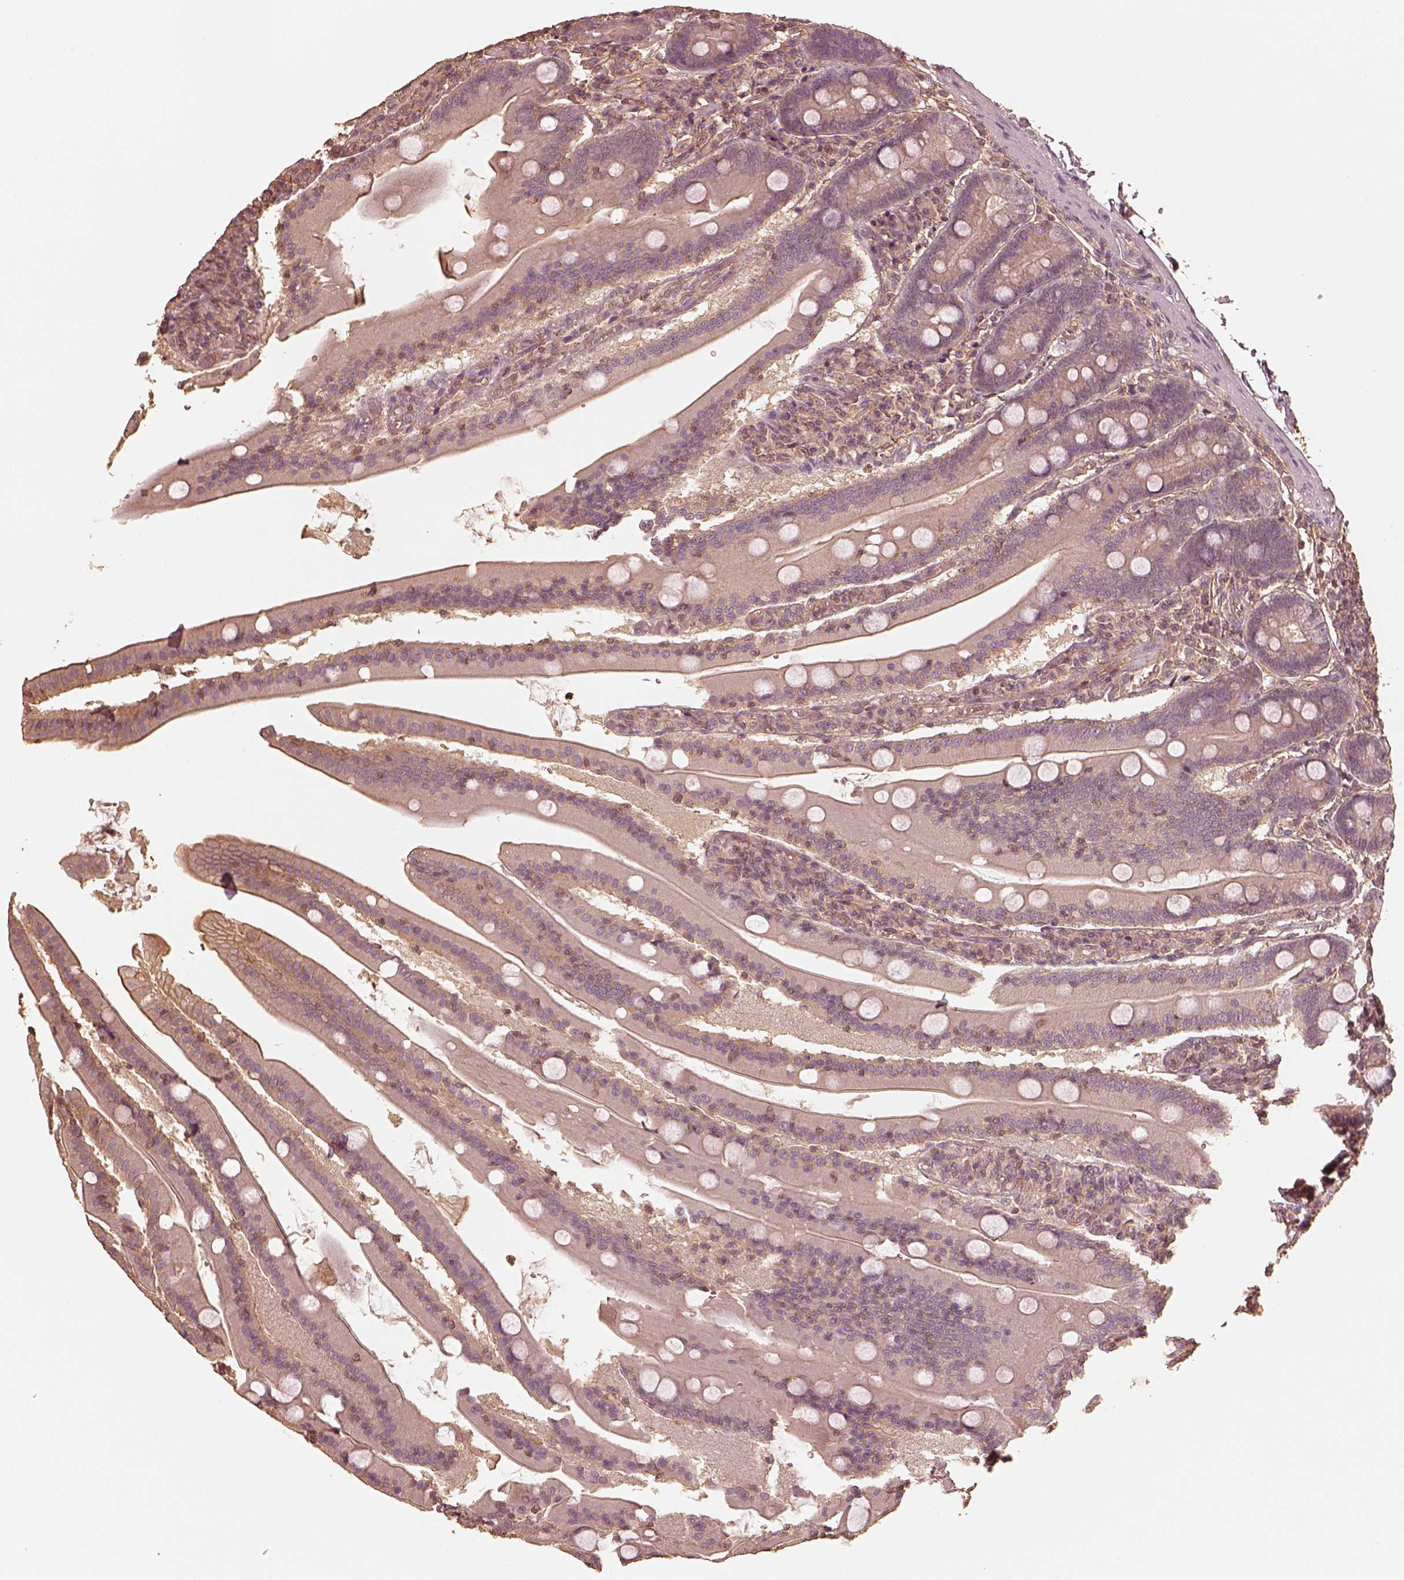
{"staining": {"intensity": "moderate", "quantity": "25%-75%", "location": "cytoplasmic/membranous"}, "tissue": "small intestine", "cell_type": "Glandular cells", "image_type": "normal", "snomed": [{"axis": "morphology", "description": "Normal tissue, NOS"}, {"axis": "topography", "description": "Small intestine"}], "caption": "Protein analysis of benign small intestine shows moderate cytoplasmic/membranous staining in about 25%-75% of glandular cells.", "gene": "WDR7", "patient": {"sex": "male", "age": 37}}